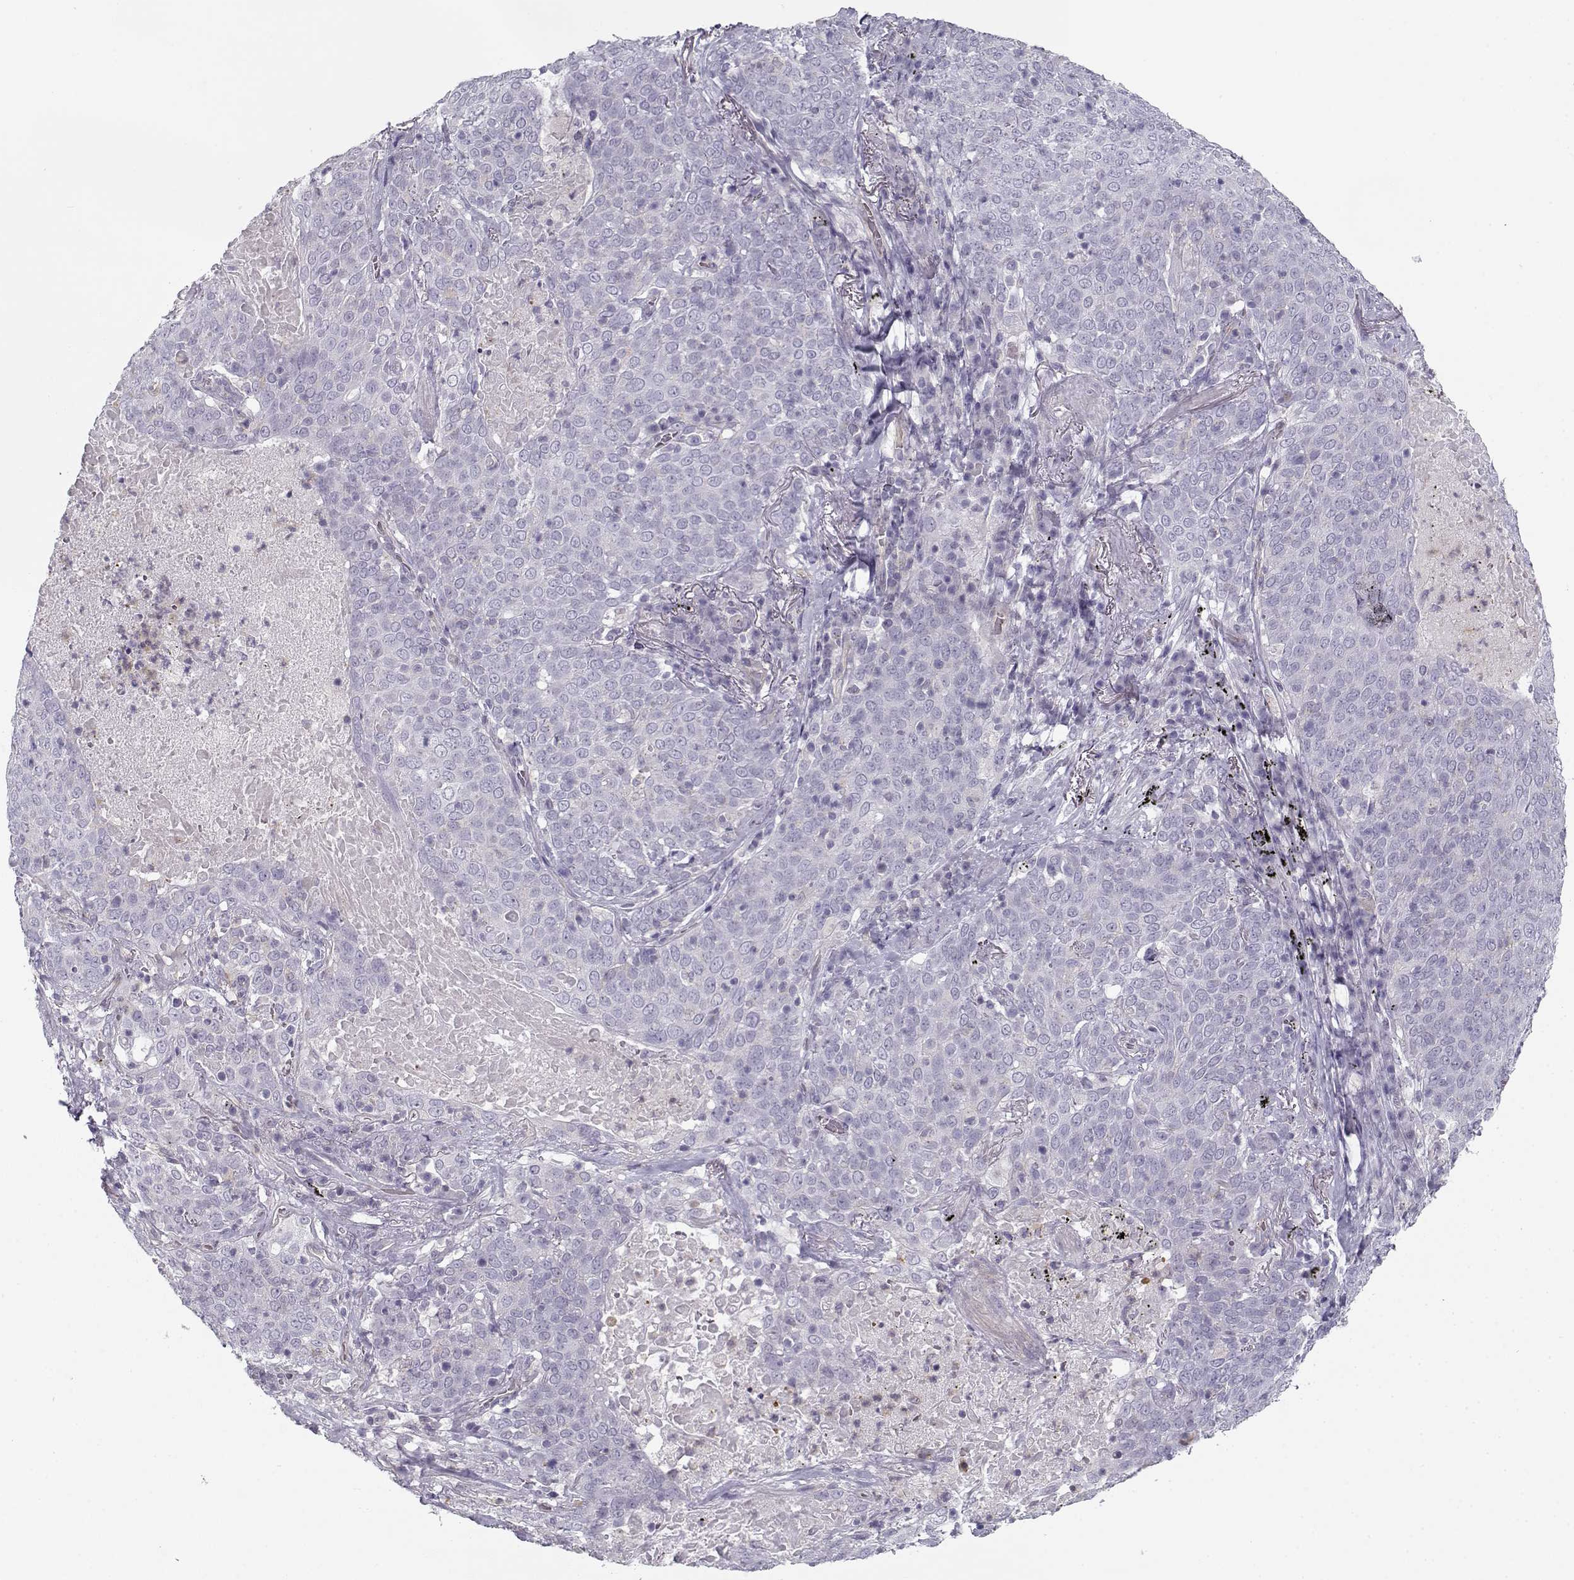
{"staining": {"intensity": "negative", "quantity": "none", "location": "none"}, "tissue": "lung cancer", "cell_type": "Tumor cells", "image_type": "cancer", "snomed": [{"axis": "morphology", "description": "Squamous cell carcinoma, NOS"}, {"axis": "topography", "description": "Lung"}], "caption": "DAB immunohistochemical staining of human lung squamous cell carcinoma exhibits no significant positivity in tumor cells.", "gene": "MYO1A", "patient": {"sex": "male", "age": 82}}